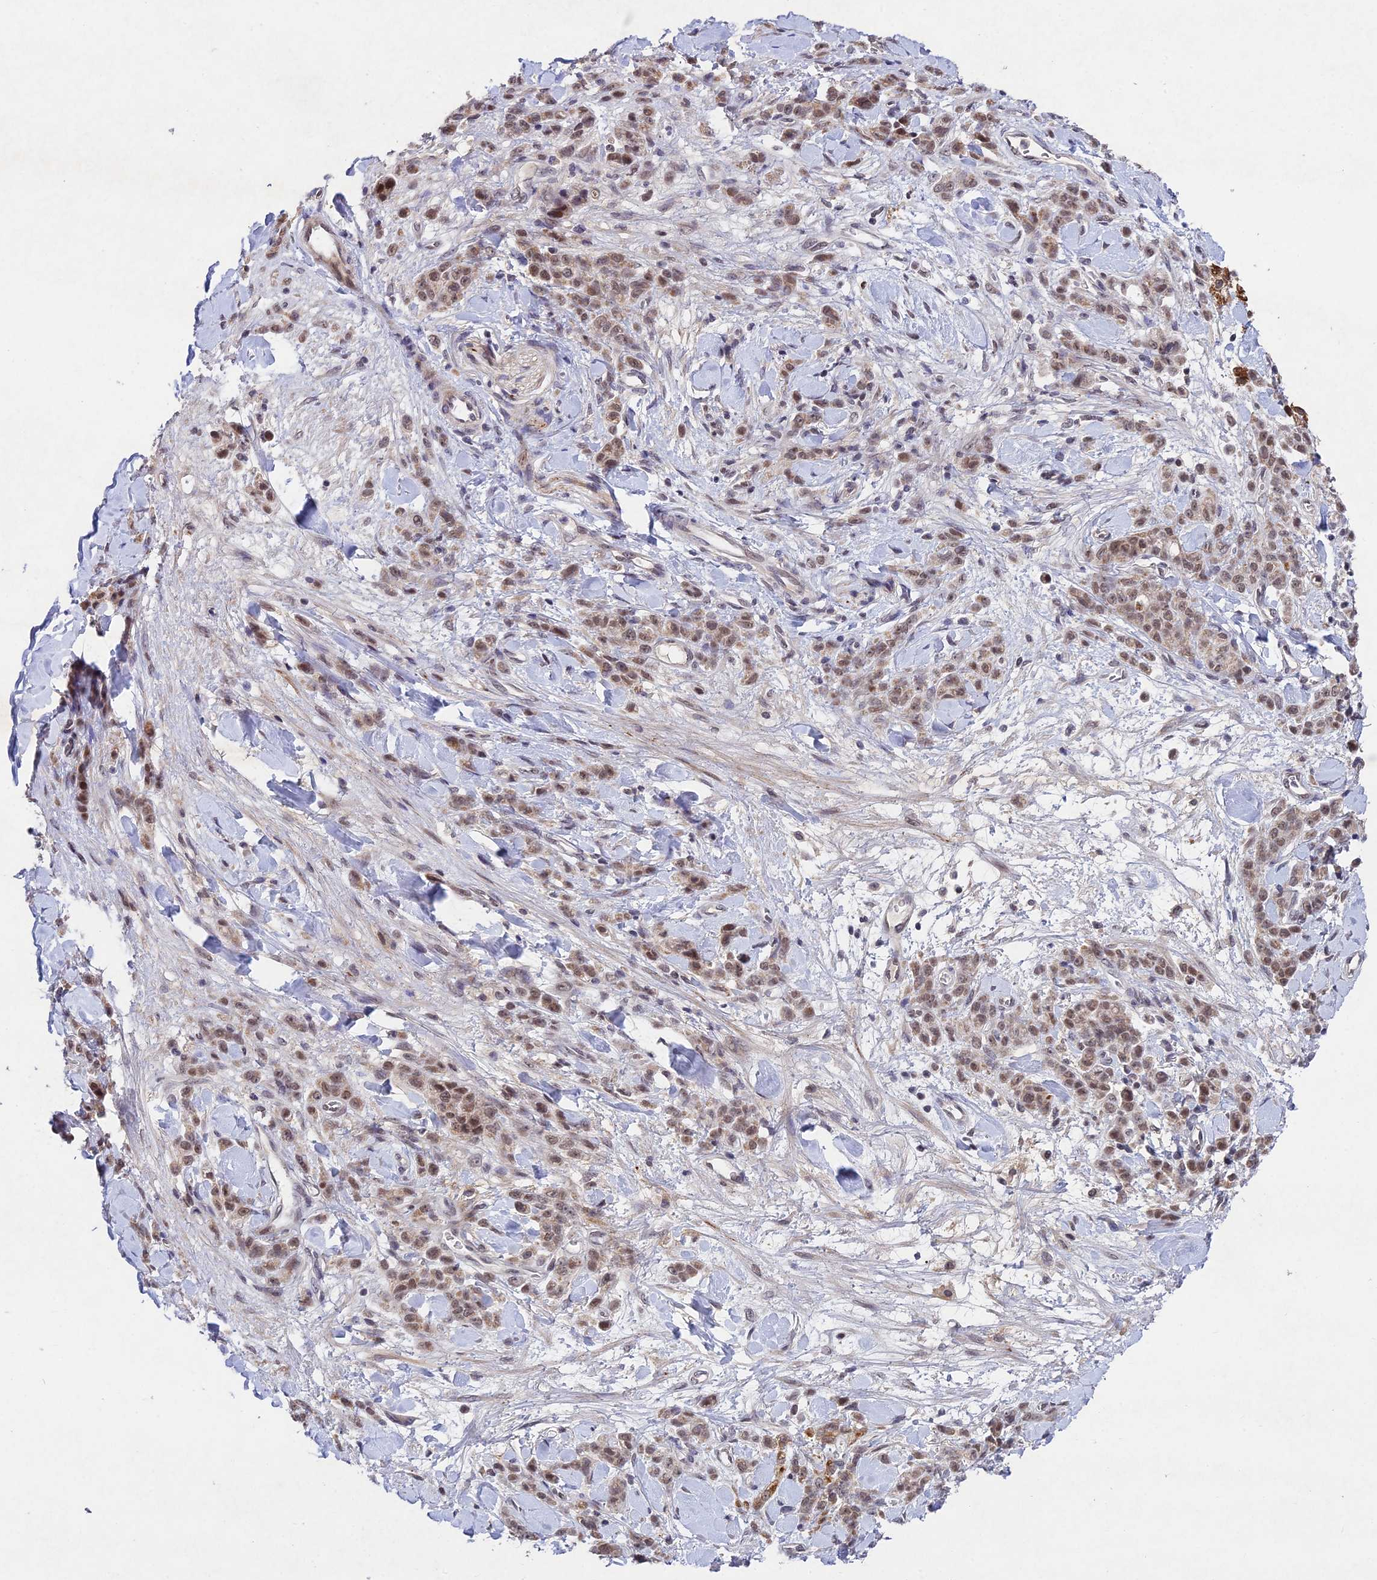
{"staining": {"intensity": "moderate", "quantity": ">75%", "location": "nuclear"}, "tissue": "stomach cancer", "cell_type": "Tumor cells", "image_type": "cancer", "snomed": [{"axis": "morphology", "description": "Normal tissue, NOS"}, {"axis": "morphology", "description": "Adenocarcinoma, NOS"}, {"axis": "topography", "description": "Stomach"}], "caption": "Stomach cancer (adenocarcinoma) stained with a brown dye exhibits moderate nuclear positive positivity in about >75% of tumor cells.", "gene": "RAVER1", "patient": {"sex": "male", "age": 82}}